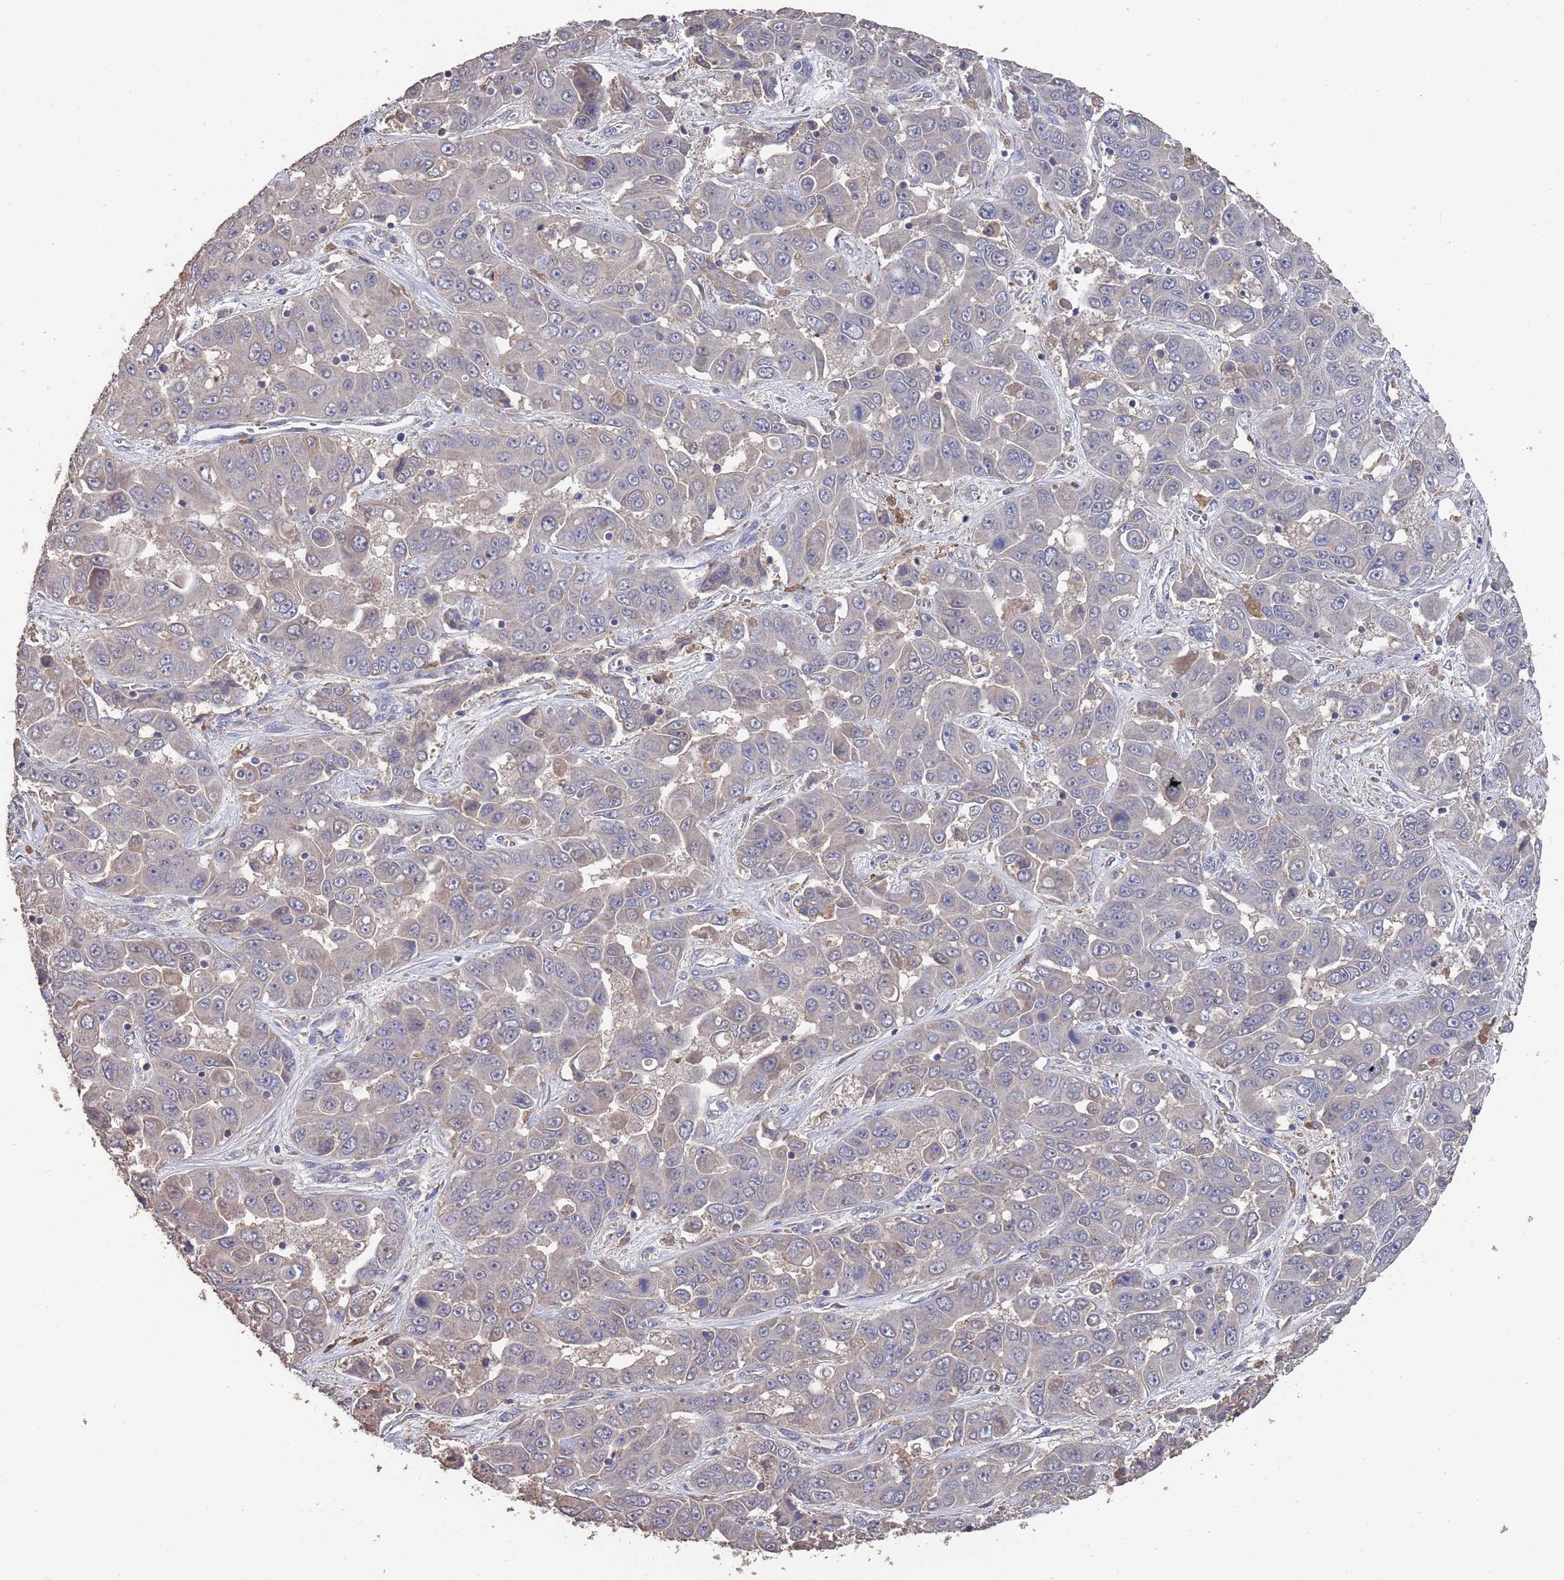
{"staining": {"intensity": "weak", "quantity": "<25%", "location": "cytoplasmic/membranous"}, "tissue": "liver cancer", "cell_type": "Tumor cells", "image_type": "cancer", "snomed": [{"axis": "morphology", "description": "Cholangiocarcinoma"}, {"axis": "topography", "description": "Liver"}], "caption": "This is an immunohistochemistry histopathology image of liver cholangiocarcinoma. There is no expression in tumor cells.", "gene": "BTBD18", "patient": {"sex": "female", "age": 52}}